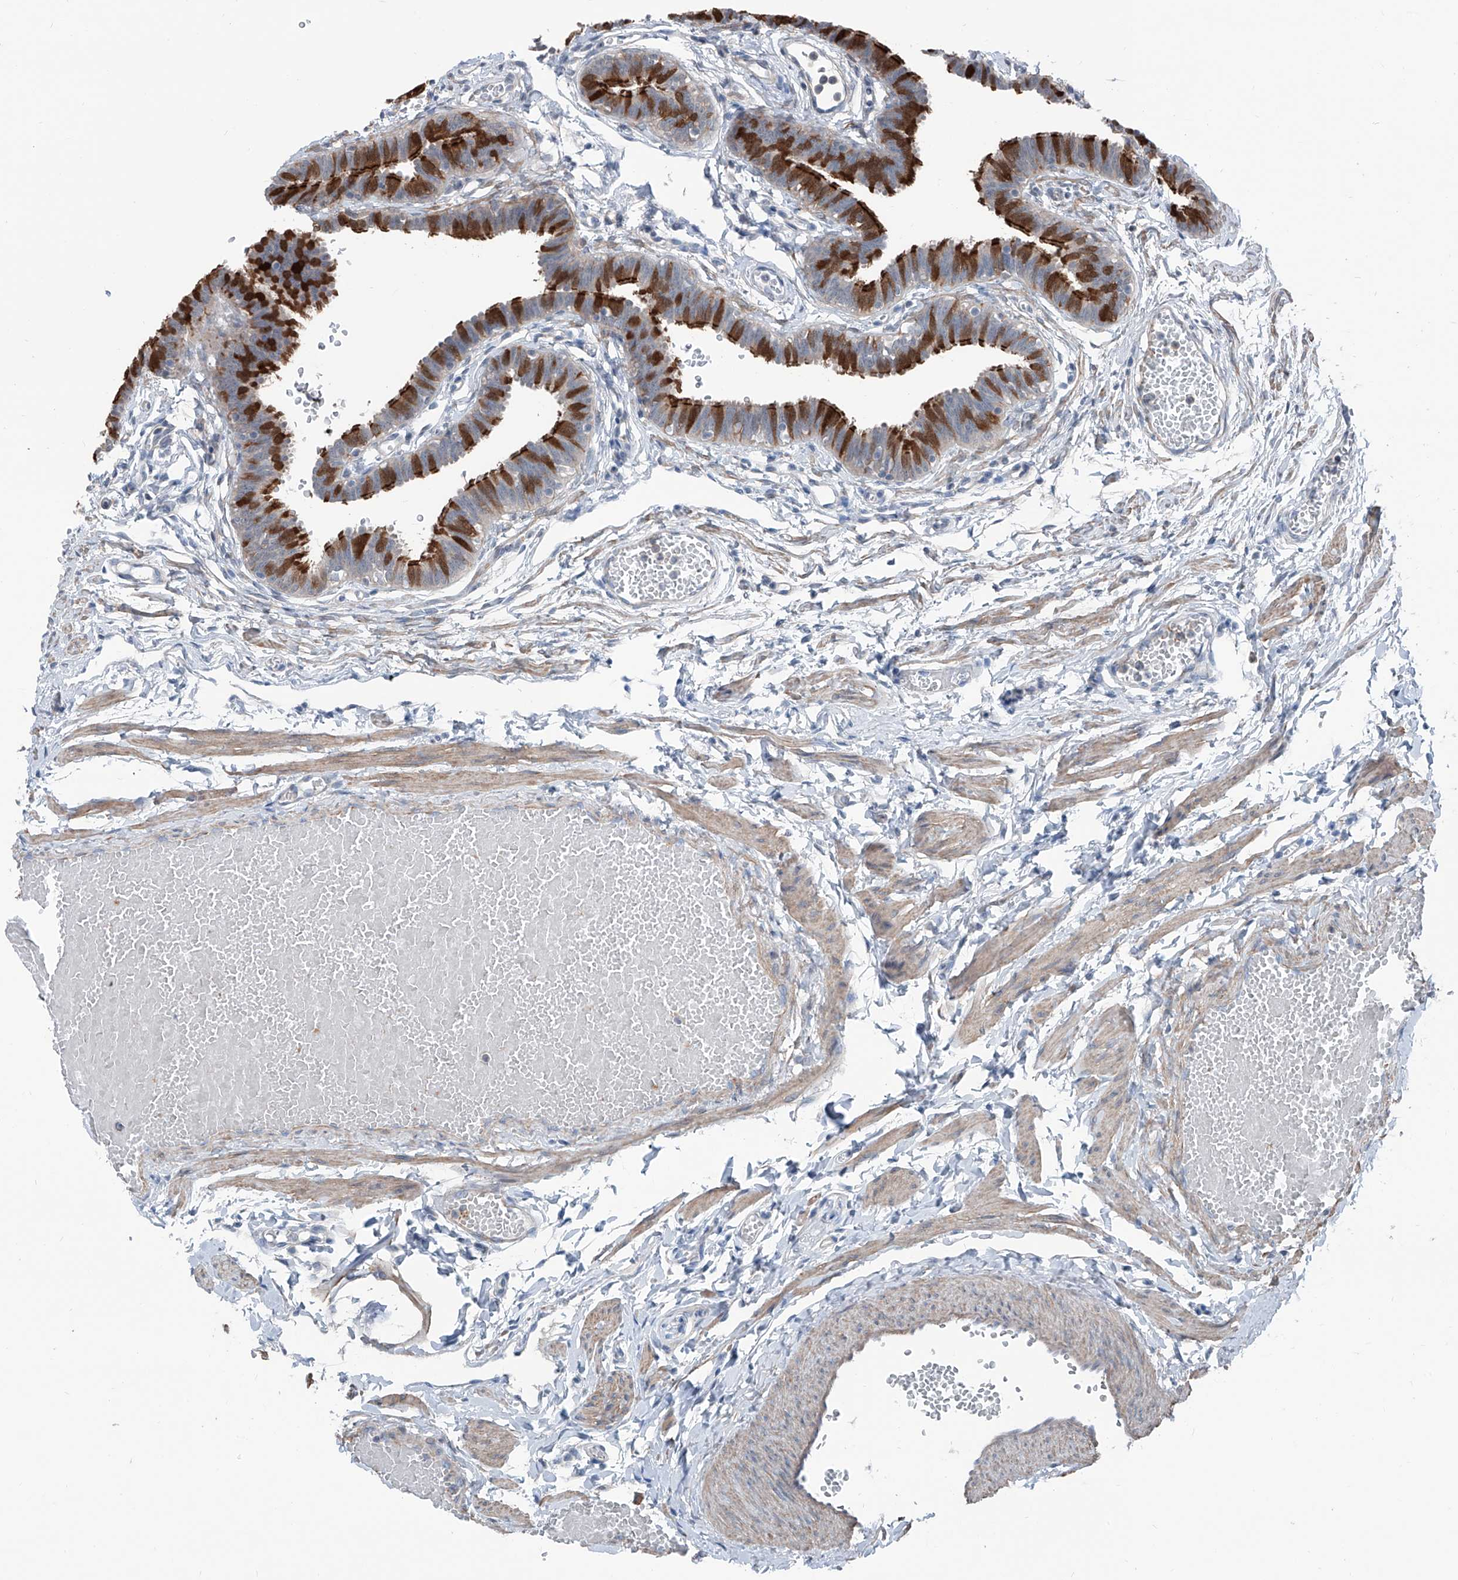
{"staining": {"intensity": "strong", "quantity": "25%-75%", "location": "cytoplasmic/membranous"}, "tissue": "fallopian tube", "cell_type": "Glandular cells", "image_type": "normal", "snomed": [{"axis": "morphology", "description": "Normal tissue, NOS"}, {"axis": "topography", "description": "Fallopian tube"}, {"axis": "topography", "description": "Ovary"}], "caption": "Immunohistochemistry (IHC) of unremarkable human fallopian tube reveals high levels of strong cytoplasmic/membranous staining in approximately 25%-75% of glandular cells.", "gene": "HSPB11", "patient": {"sex": "female", "age": 23}}